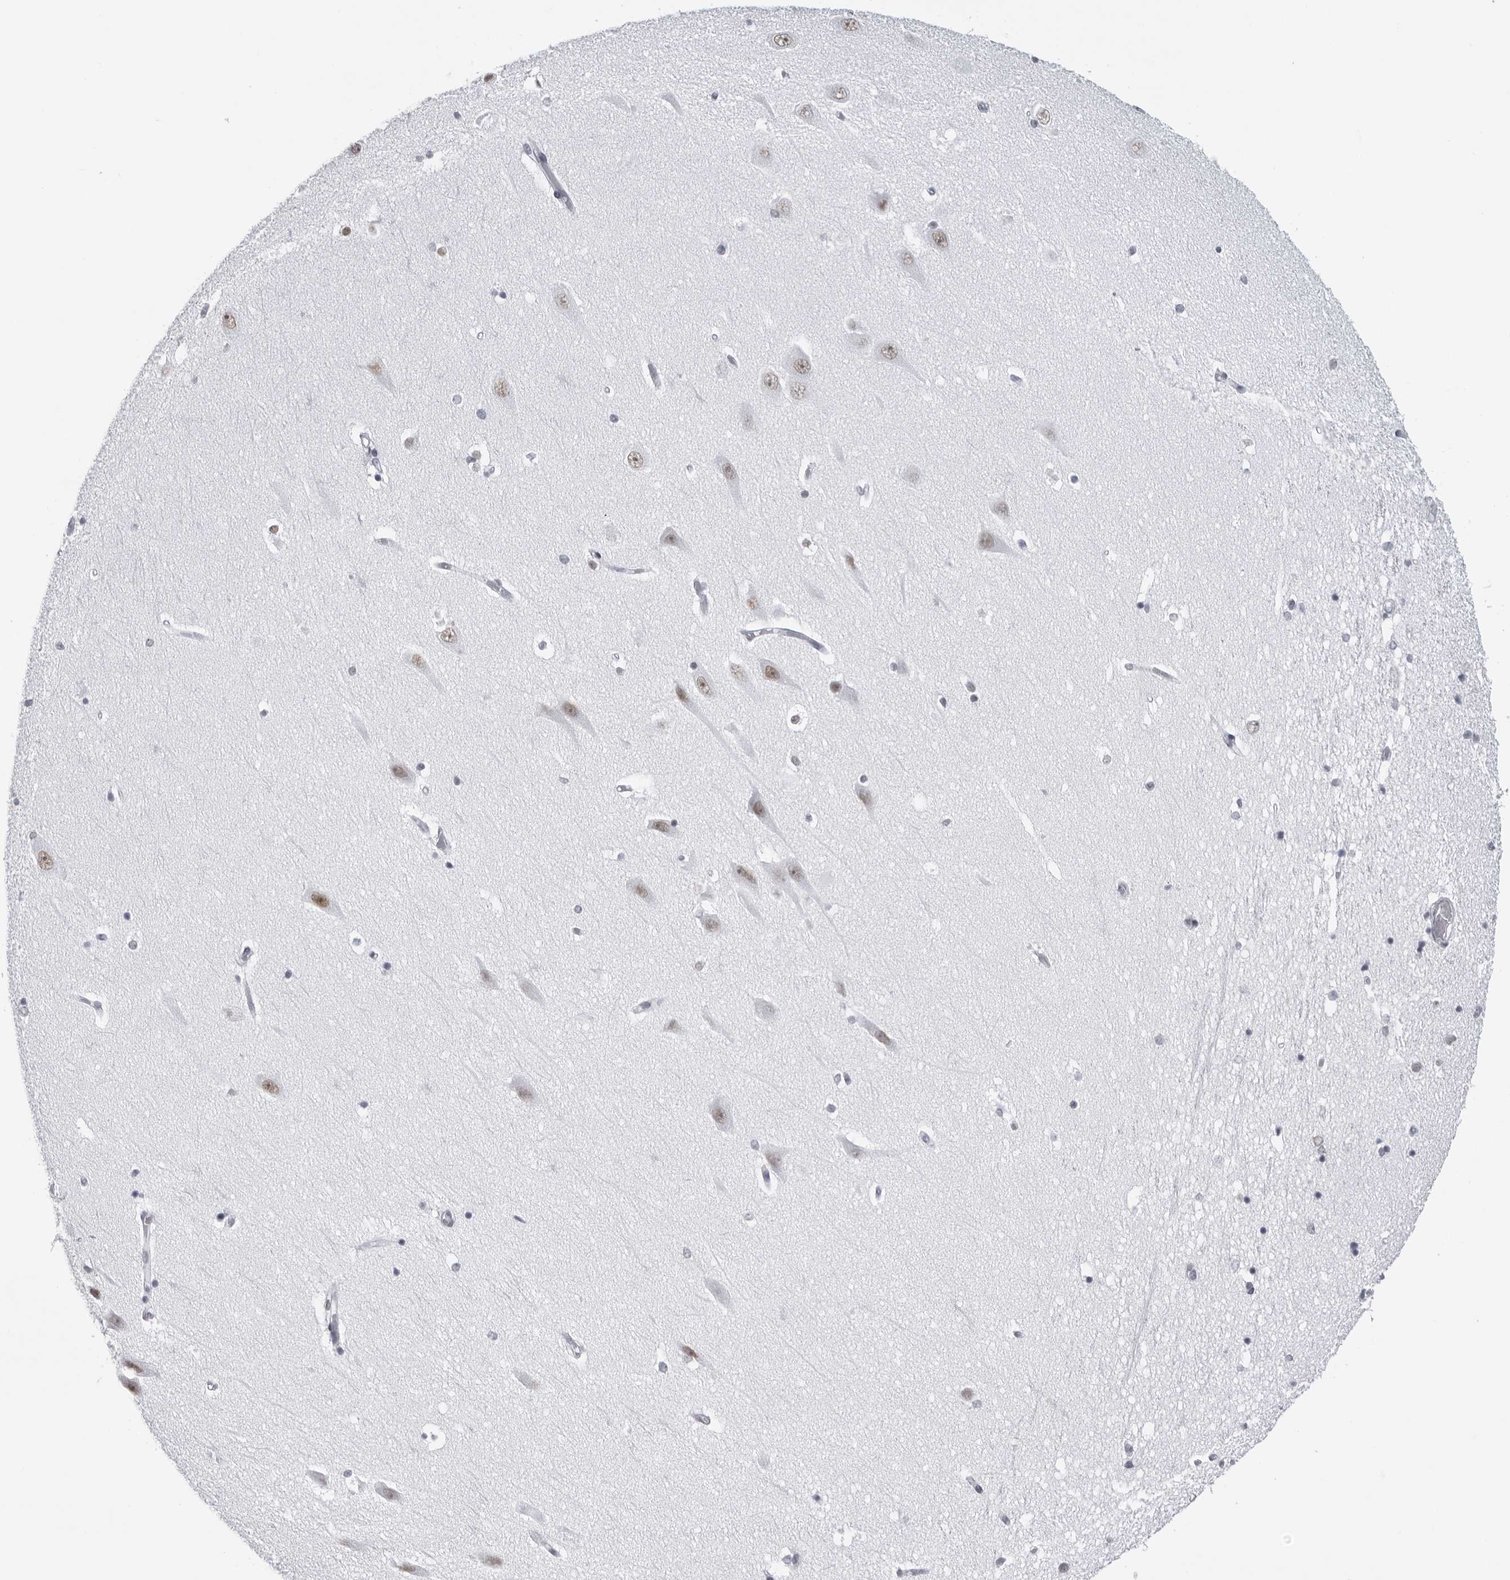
{"staining": {"intensity": "negative", "quantity": "none", "location": "none"}, "tissue": "hippocampus", "cell_type": "Glial cells", "image_type": "normal", "snomed": [{"axis": "morphology", "description": "Normal tissue, NOS"}, {"axis": "topography", "description": "Hippocampus"}], "caption": "Immunohistochemical staining of normal hippocampus displays no significant expression in glial cells. (DAB immunohistochemistry with hematoxylin counter stain).", "gene": "ESPN", "patient": {"sex": "male", "age": 45}}